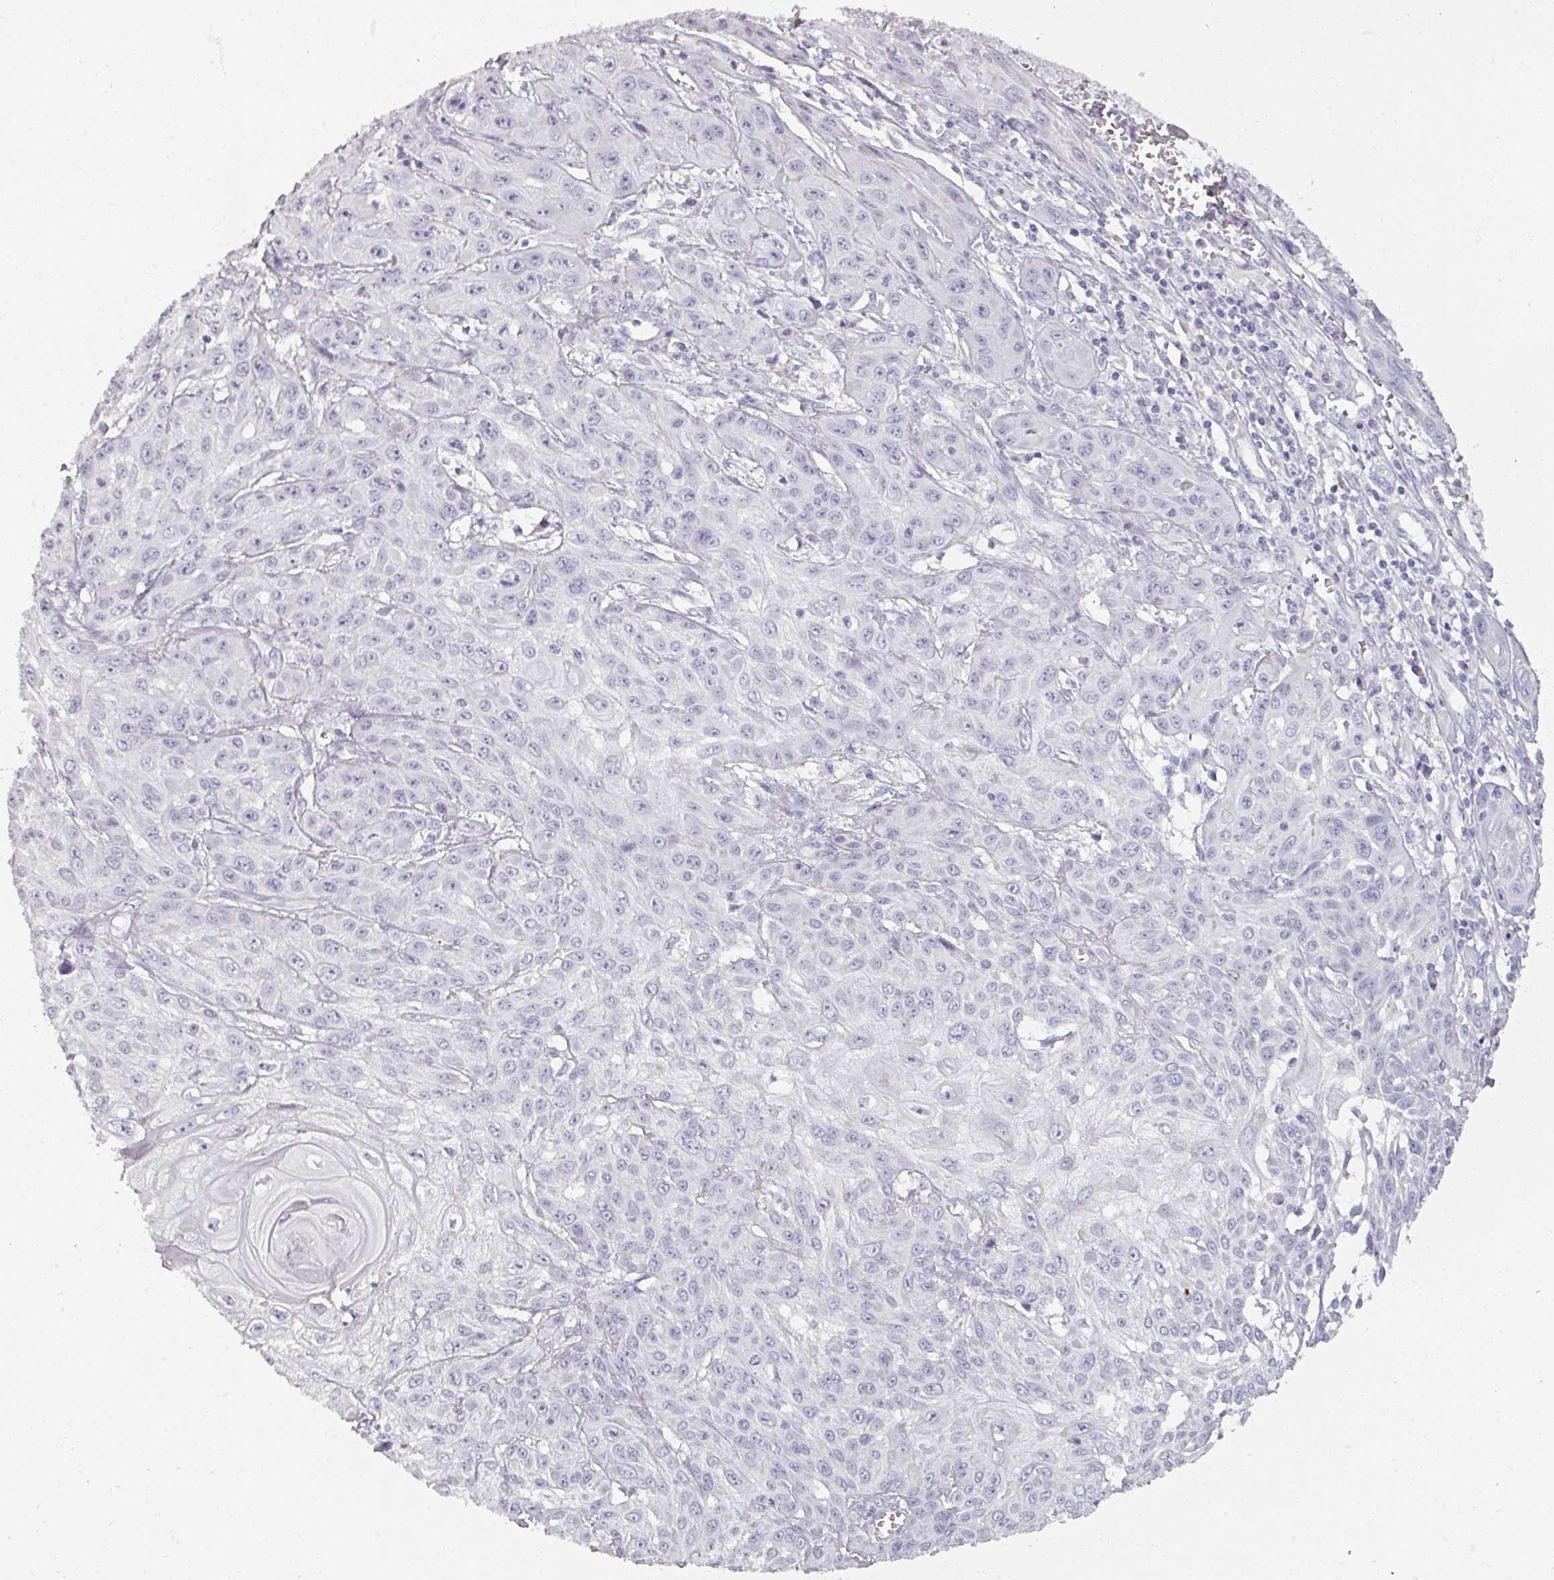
{"staining": {"intensity": "negative", "quantity": "none", "location": "none"}, "tissue": "skin cancer", "cell_type": "Tumor cells", "image_type": "cancer", "snomed": [{"axis": "morphology", "description": "Squamous cell carcinoma, NOS"}, {"axis": "topography", "description": "Skin"}, {"axis": "topography", "description": "Vulva"}], "caption": "A high-resolution micrograph shows immunohistochemistry staining of skin squamous cell carcinoma, which shows no significant staining in tumor cells. (Brightfield microscopy of DAB (3,3'-diaminobenzidine) IHC at high magnification).", "gene": "REG3G", "patient": {"sex": "female", "age": 71}}